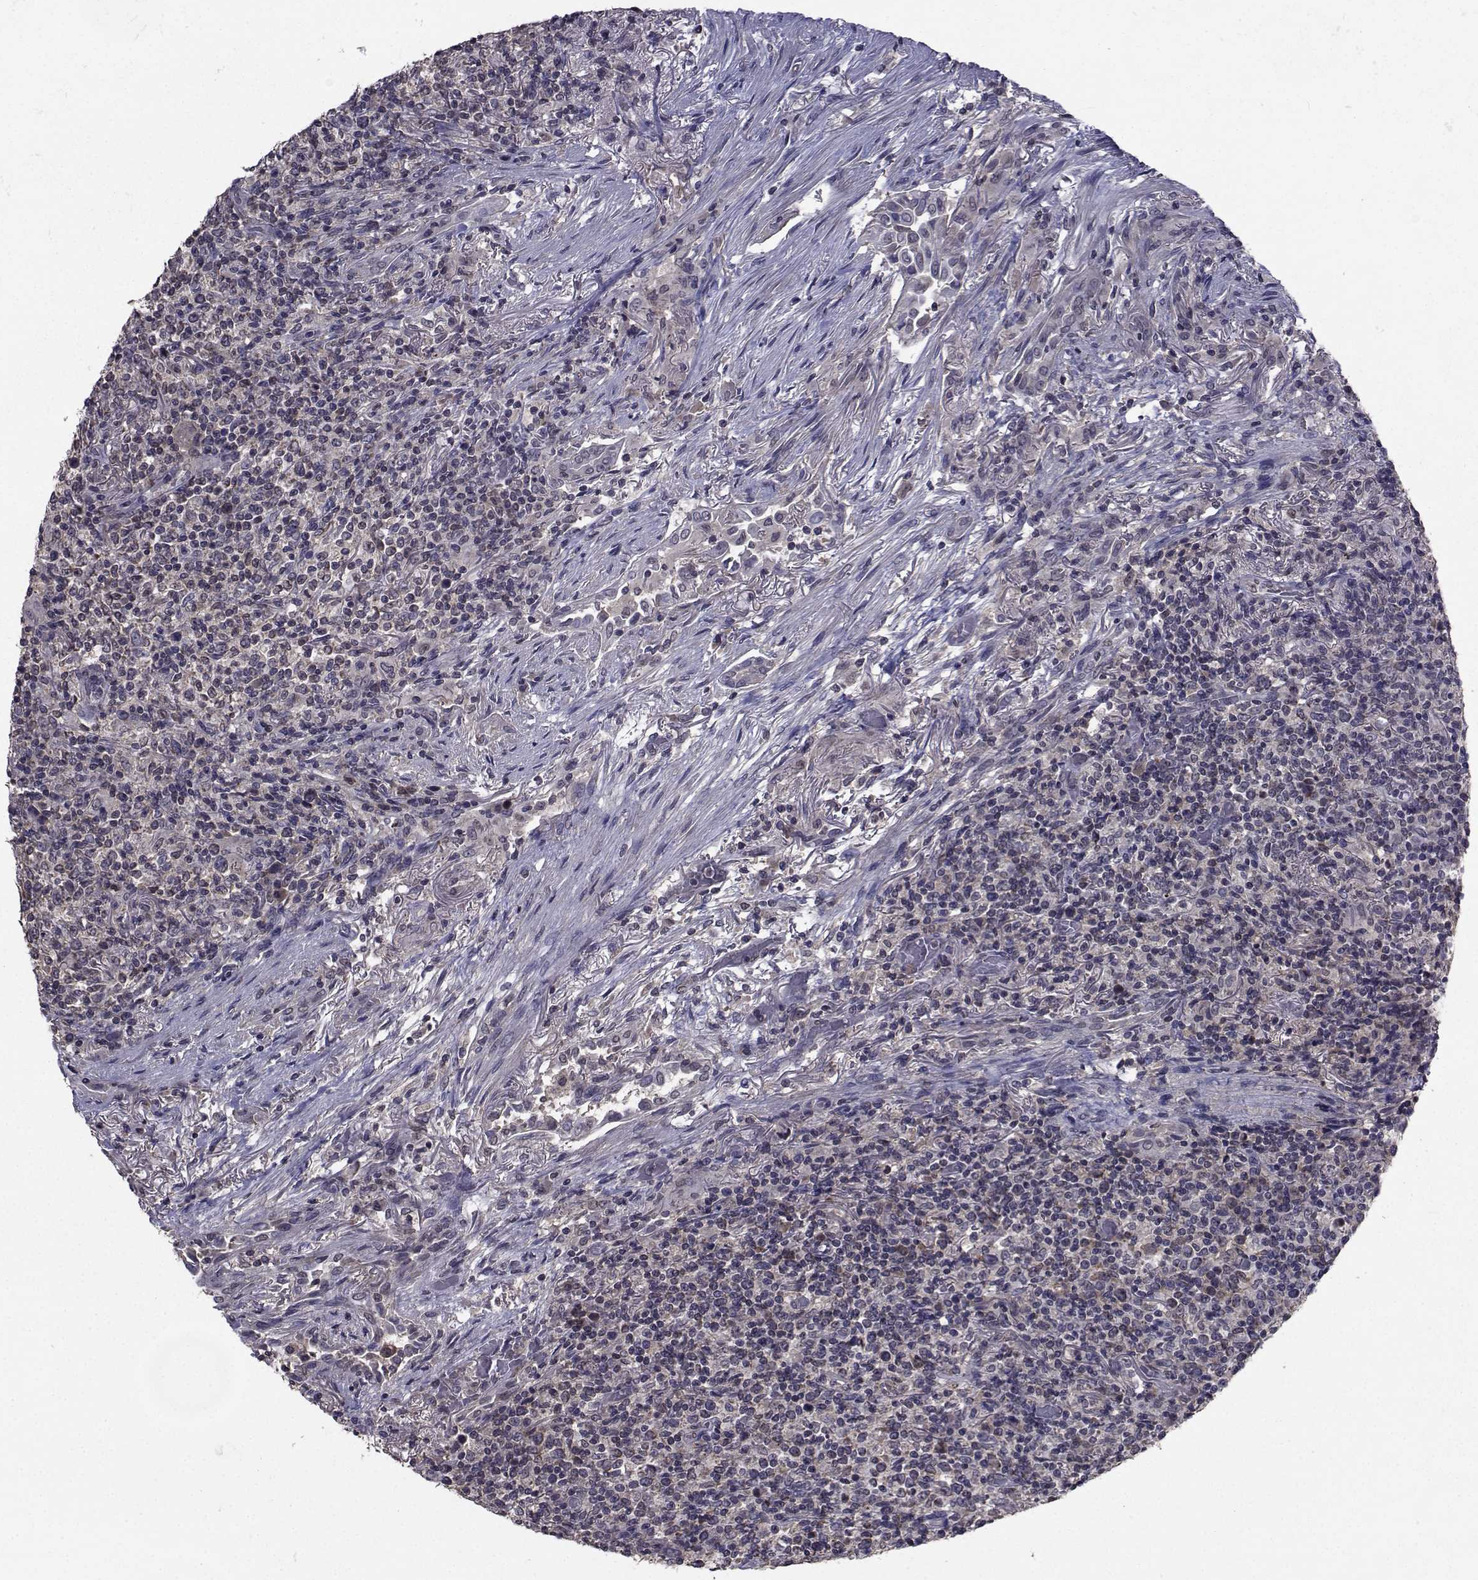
{"staining": {"intensity": "negative", "quantity": "none", "location": "none"}, "tissue": "lymphoma", "cell_type": "Tumor cells", "image_type": "cancer", "snomed": [{"axis": "morphology", "description": "Malignant lymphoma, non-Hodgkin's type, High grade"}, {"axis": "topography", "description": "Lung"}], "caption": "The micrograph reveals no significant expression in tumor cells of lymphoma. Brightfield microscopy of immunohistochemistry (IHC) stained with DAB (3,3'-diaminobenzidine) (brown) and hematoxylin (blue), captured at high magnification.", "gene": "CYP2S1", "patient": {"sex": "male", "age": 79}}